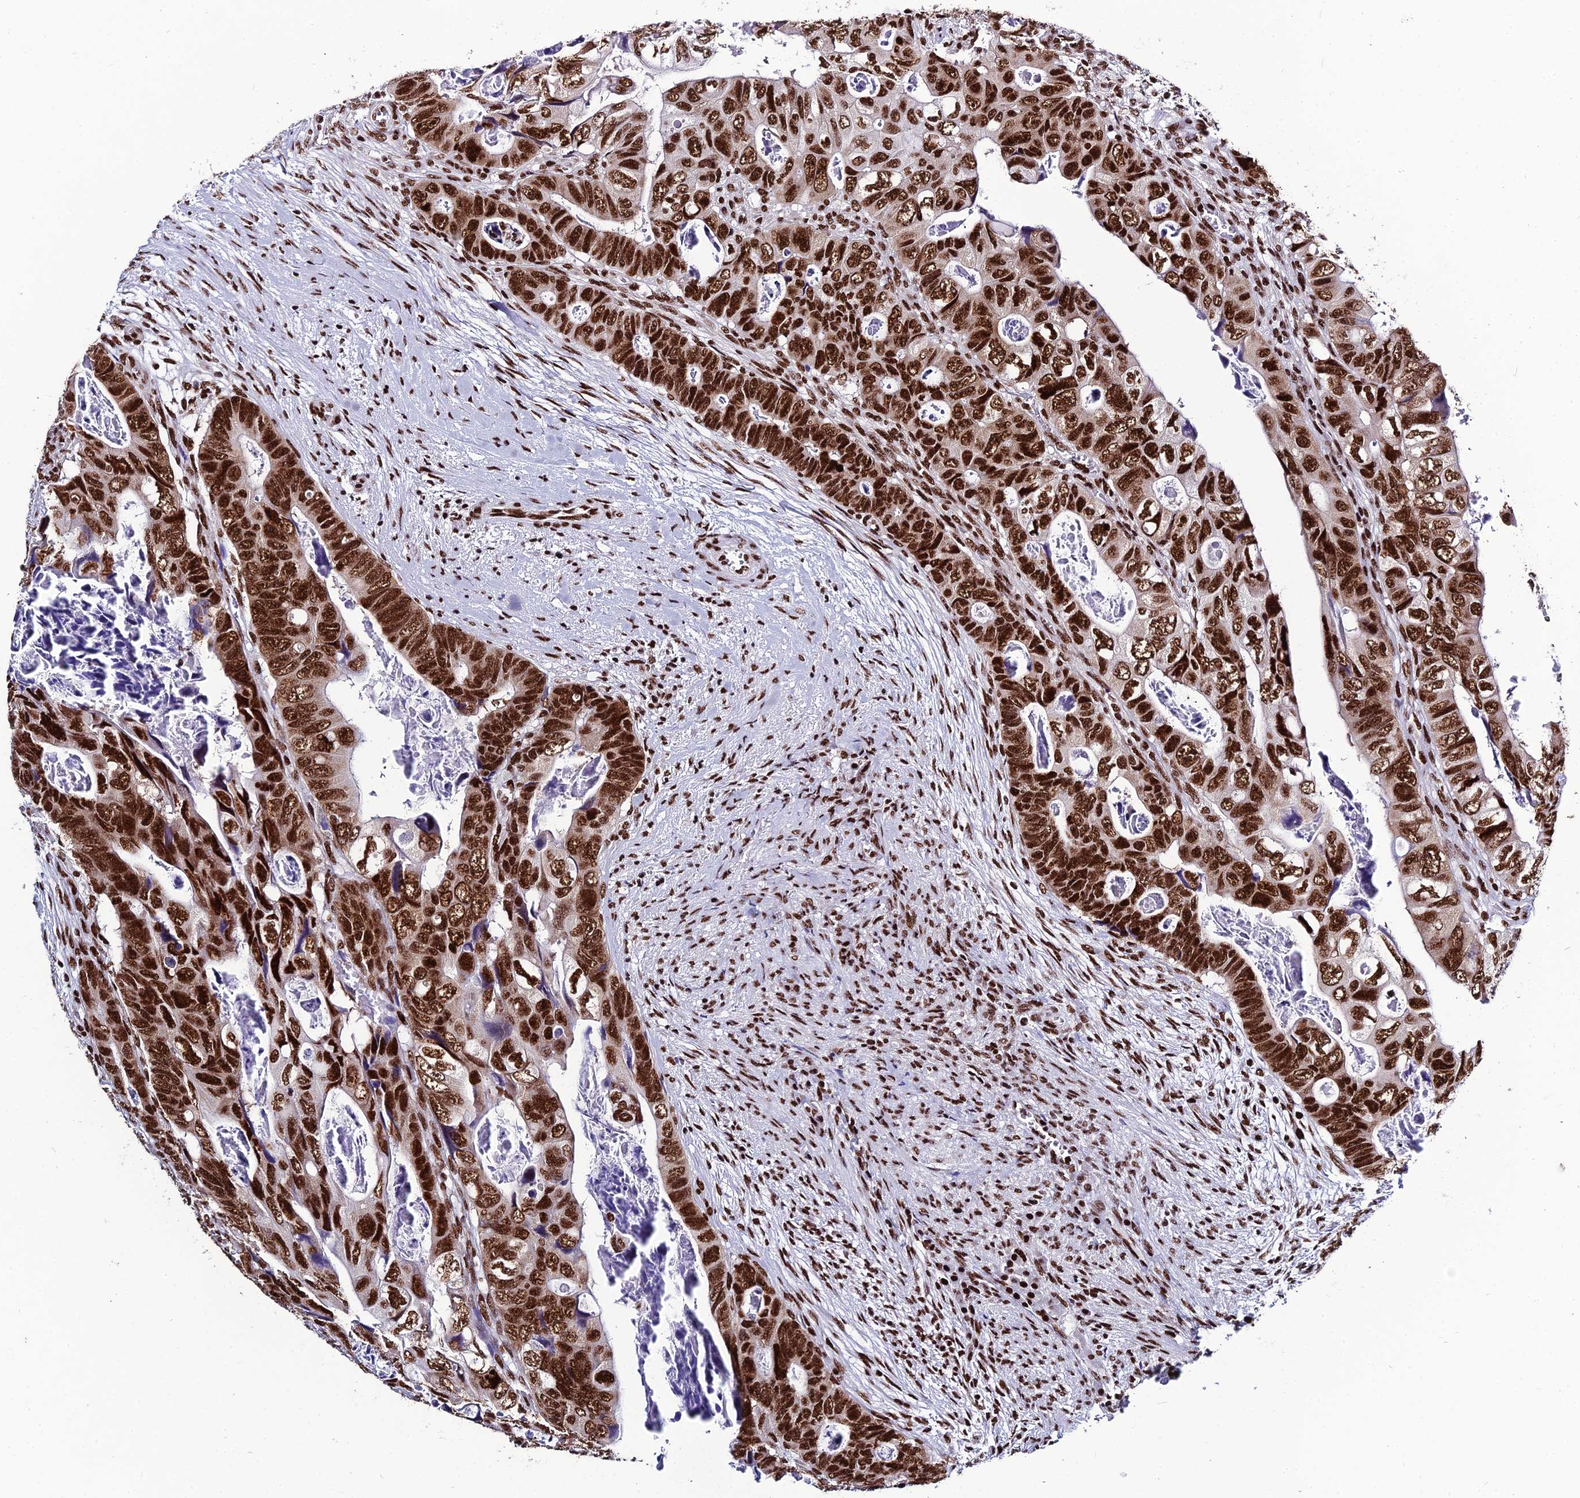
{"staining": {"intensity": "strong", "quantity": ">75%", "location": "nuclear"}, "tissue": "colorectal cancer", "cell_type": "Tumor cells", "image_type": "cancer", "snomed": [{"axis": "morphology", "description": "Adenocarcinoma, NOS"}, {"axis": "topography", "description": "Rectum"}], "caption": "High-magnification brightfield microscopy of colorectal adenocarcinoma stained with DAB (3,3'-diaminobenzidine) (brown) and counterstained with hematoxylin (blue). tumor cells exhibit strong nuclear positivity is seen in about>75% of cells. The protein is shown in brown color, while the nuclei are stained blue.", "gene": "HNRNPH1", "patient": {"sex": "female", "age": 78}}